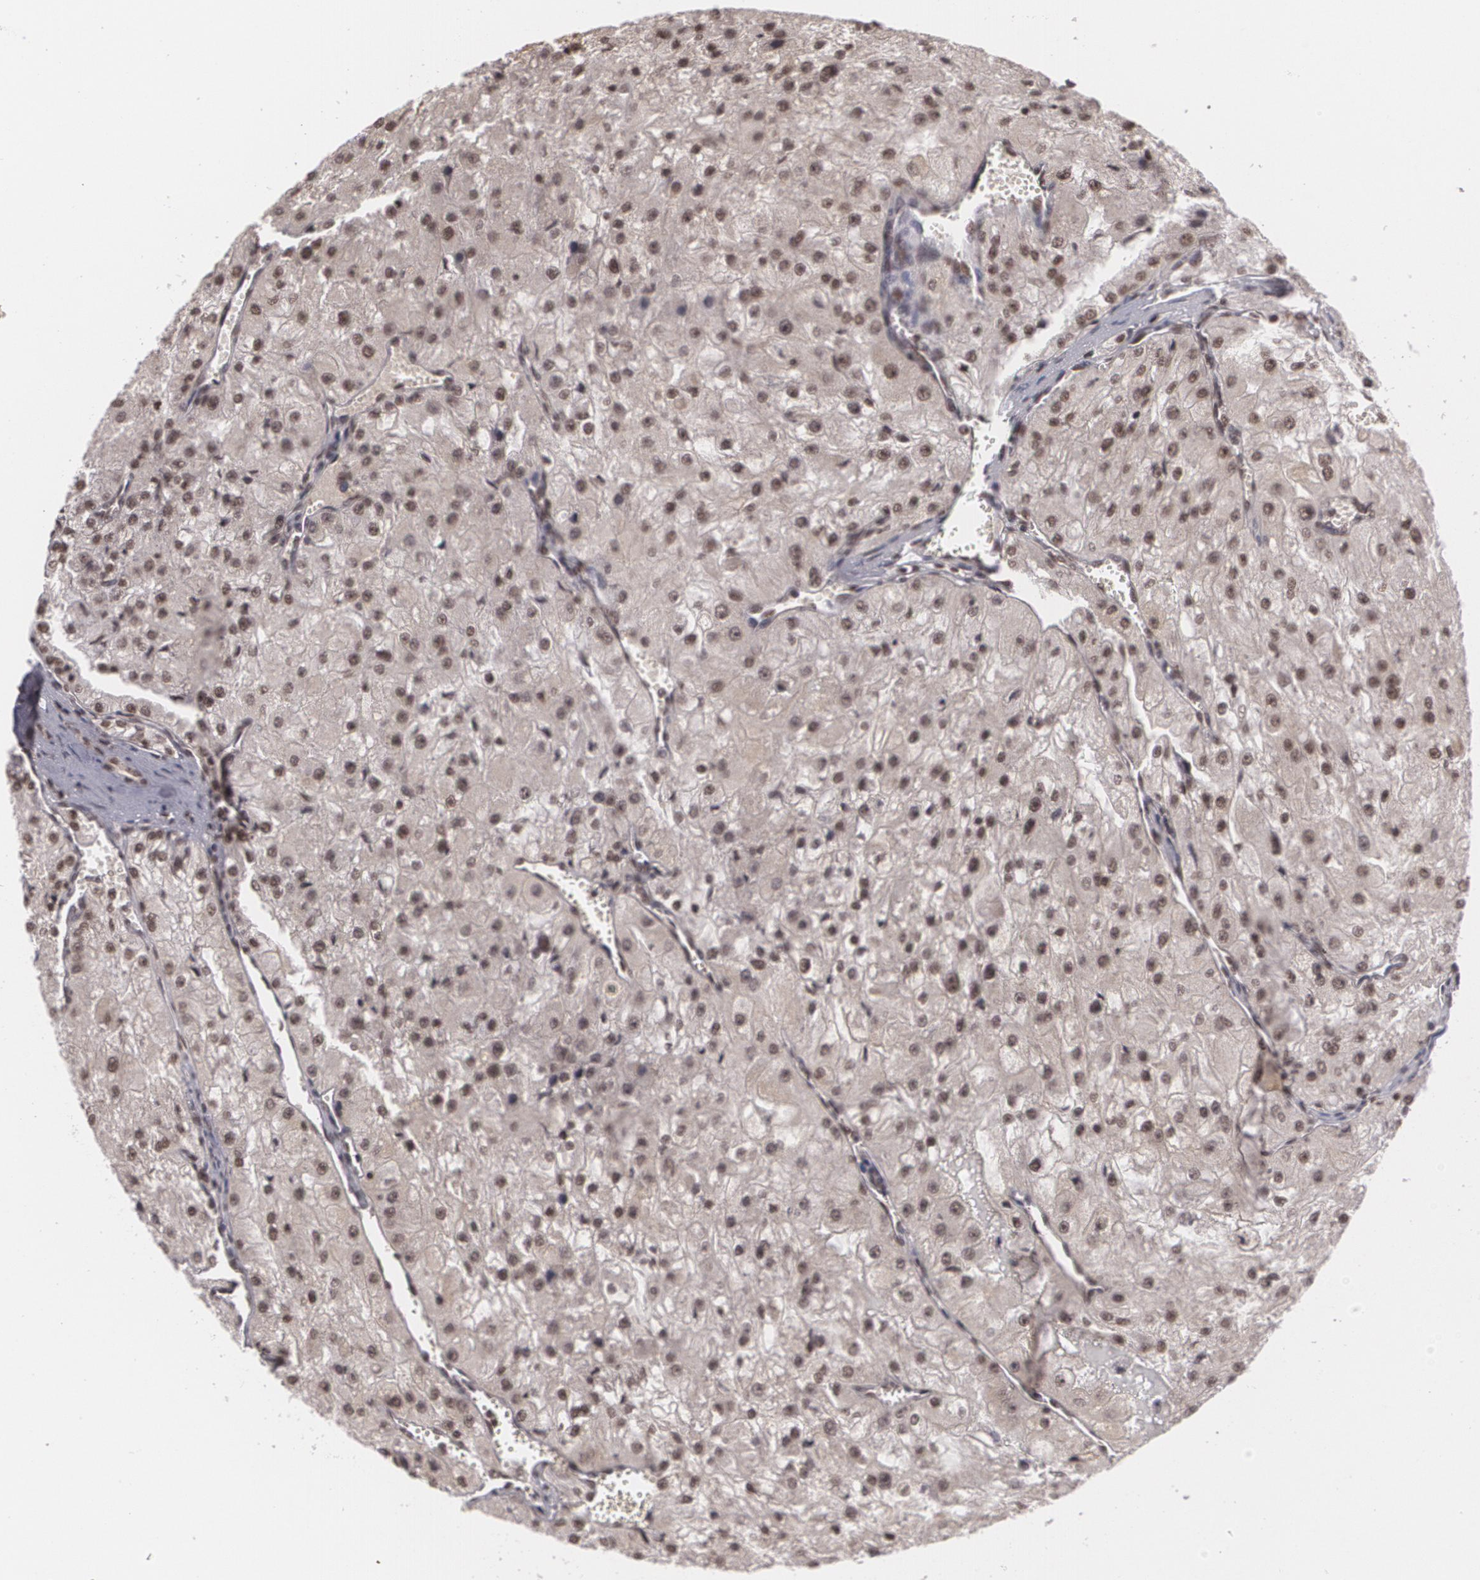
{"staining": {"intensity": "weak", "quantity": ">75%", "location": "nuclear"}, "tissue": "renal cancer", "cell_type": "Tumor cells", "image_type": "cancer", "snomed": [{"axis": "morphology", "description": "Adenocarcinoma, NOS"}, {"axis": "topography", "description": "Kidney"}], "caption": "Brown immunohistochemical staining in renal cancer shows weak nuclear staining in about >75% of tumor cells. (IHC, brightfield microscopy, high magnification).", "gene": "RXRB", "patient": {"sex": "female", "age": 74}}